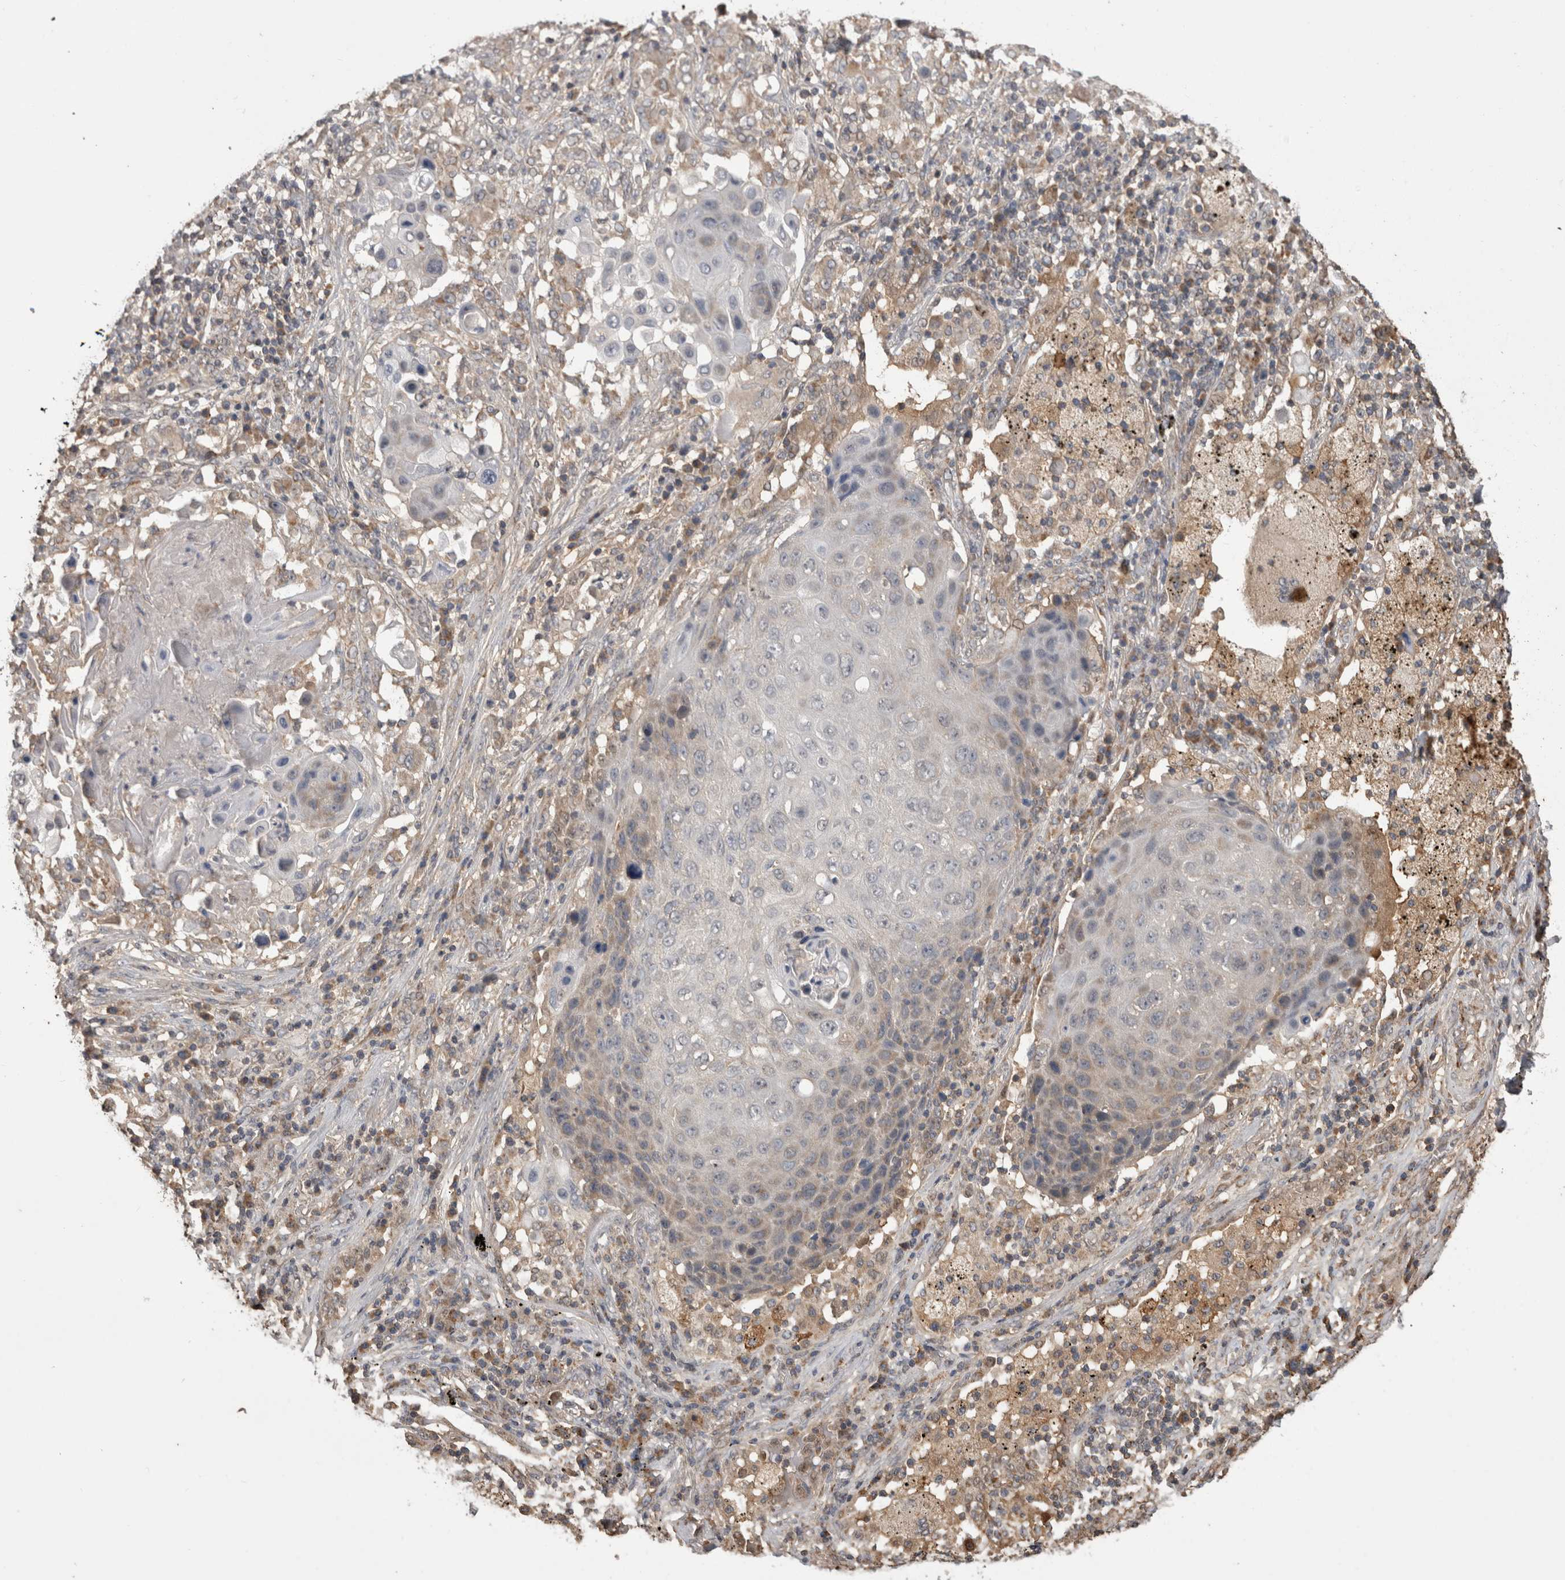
{"staining": {"intensity": "negative", "quantity": "none", "location": "none"}, "tissue": "lung cancer", "cell_type": "Tumor cells", "image_type": "cancer", "snomed": [{"axis": "morphology", "description": "Squamous cell carcinoma, NOS"}, {"axis": "topography", "description": "Lung"}], "caption": "Immunohistochemistry photomicrograph of neoplastic tissue: human squamous cell carcinoma (lung) stained with DAB demonstrates no significant protein expression in tumor cells. Nuclei are stained in blue.", "gene": "PREP", "patient": {"sex": "female", "age": 63}}